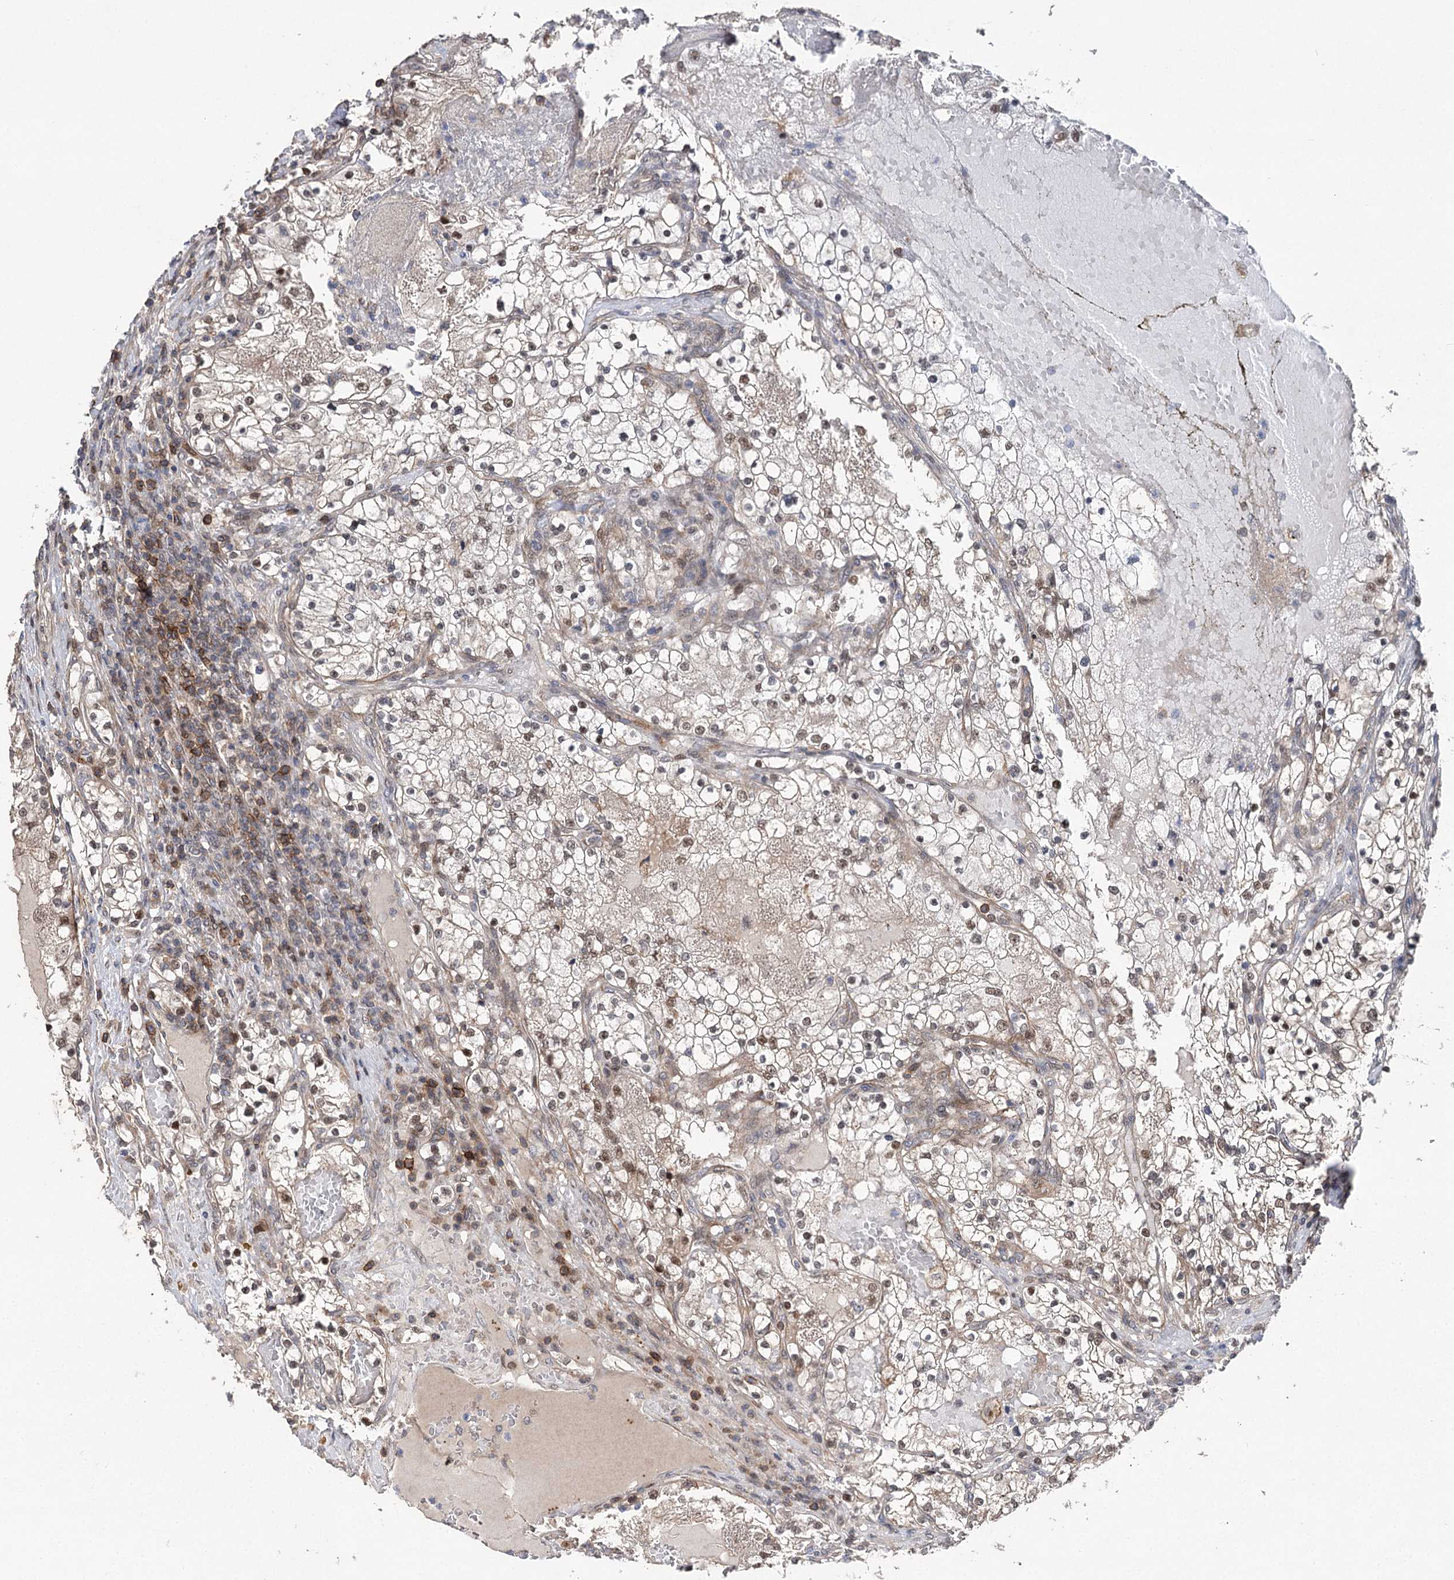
{"staining": {"intensity": "moderate", "quantity": "<25%", "location": "nuclear"}, "tissue": "renal cancer", "cell_type": "Tumor cells", "image_type": "cancer", "snomed": [{"axis": "morphology", "description": "Normal tissue, NOS"}, {"axis": "morphology", "description": "Adenocarcinoma, NOS"}, {"axis": "topography", "description": "Kidney"}], "caption": "This is an image of immunohistochemistry (IHC) staining of renal cancer, which shows moderate expression in the nuclear of tumor cells.", "gene": "STX6", "patient": {"sex": "male", "age": 68}}